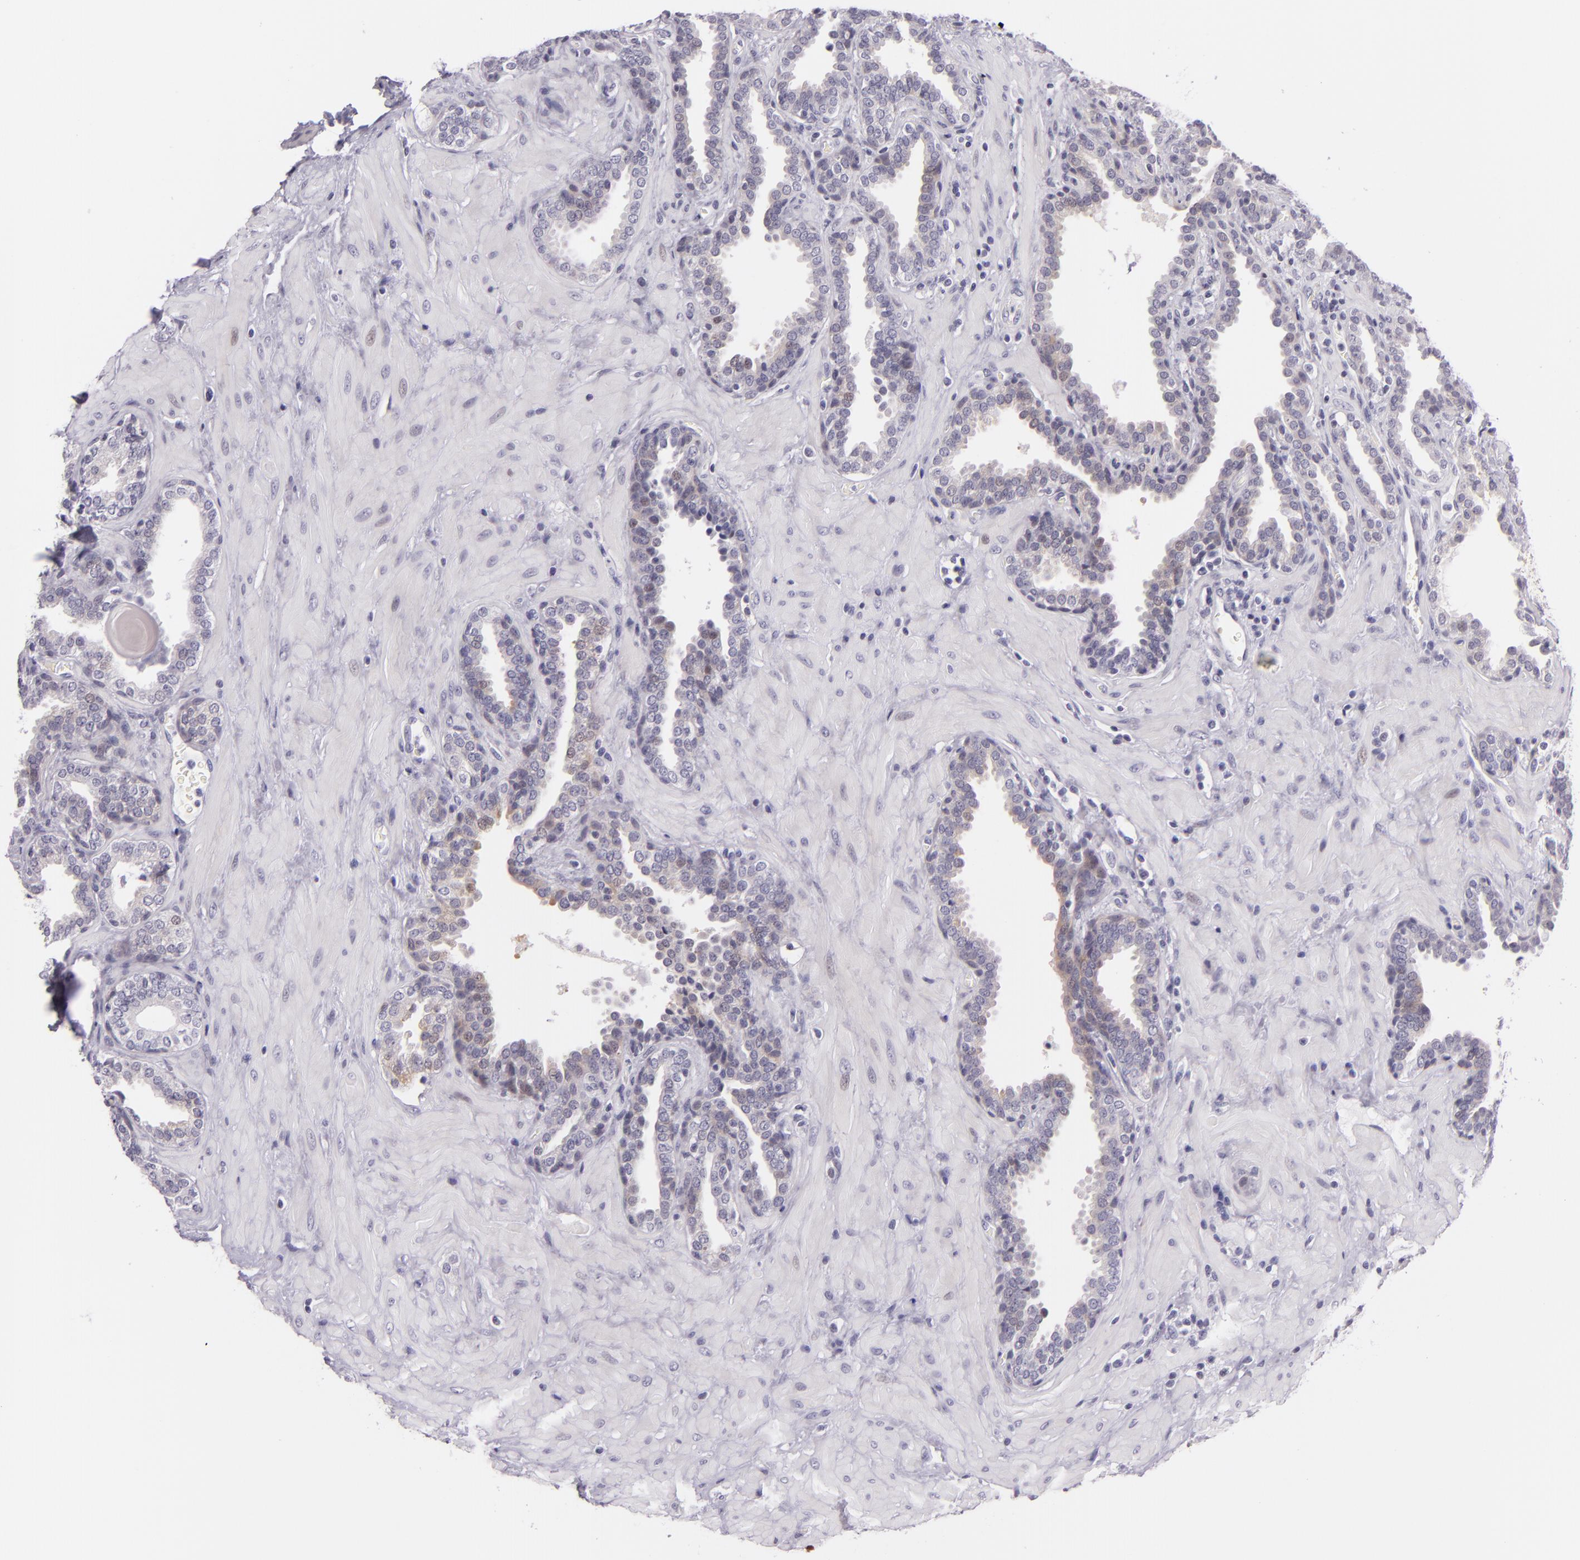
{"staining": {"intensity": "weak", "quantity": "<25%", "location": "cytoplasmic/membranous"}, "tissue": "prostate", "cell_type": "Glandular cells", "image_type": "normal", "snomed": [{"axis": "morphology", "description": "Normal tissue, NOS"}, {"axis": "topography", "description": "Prostate"}], "caption": "Immunohistochemistry histopathology image of normal human prostate stained for a protein (brown), which demonstrates no expression in glandular cells.", "gene": "HSP90AA1", "patient": {"sex": "male", "age": 51}}